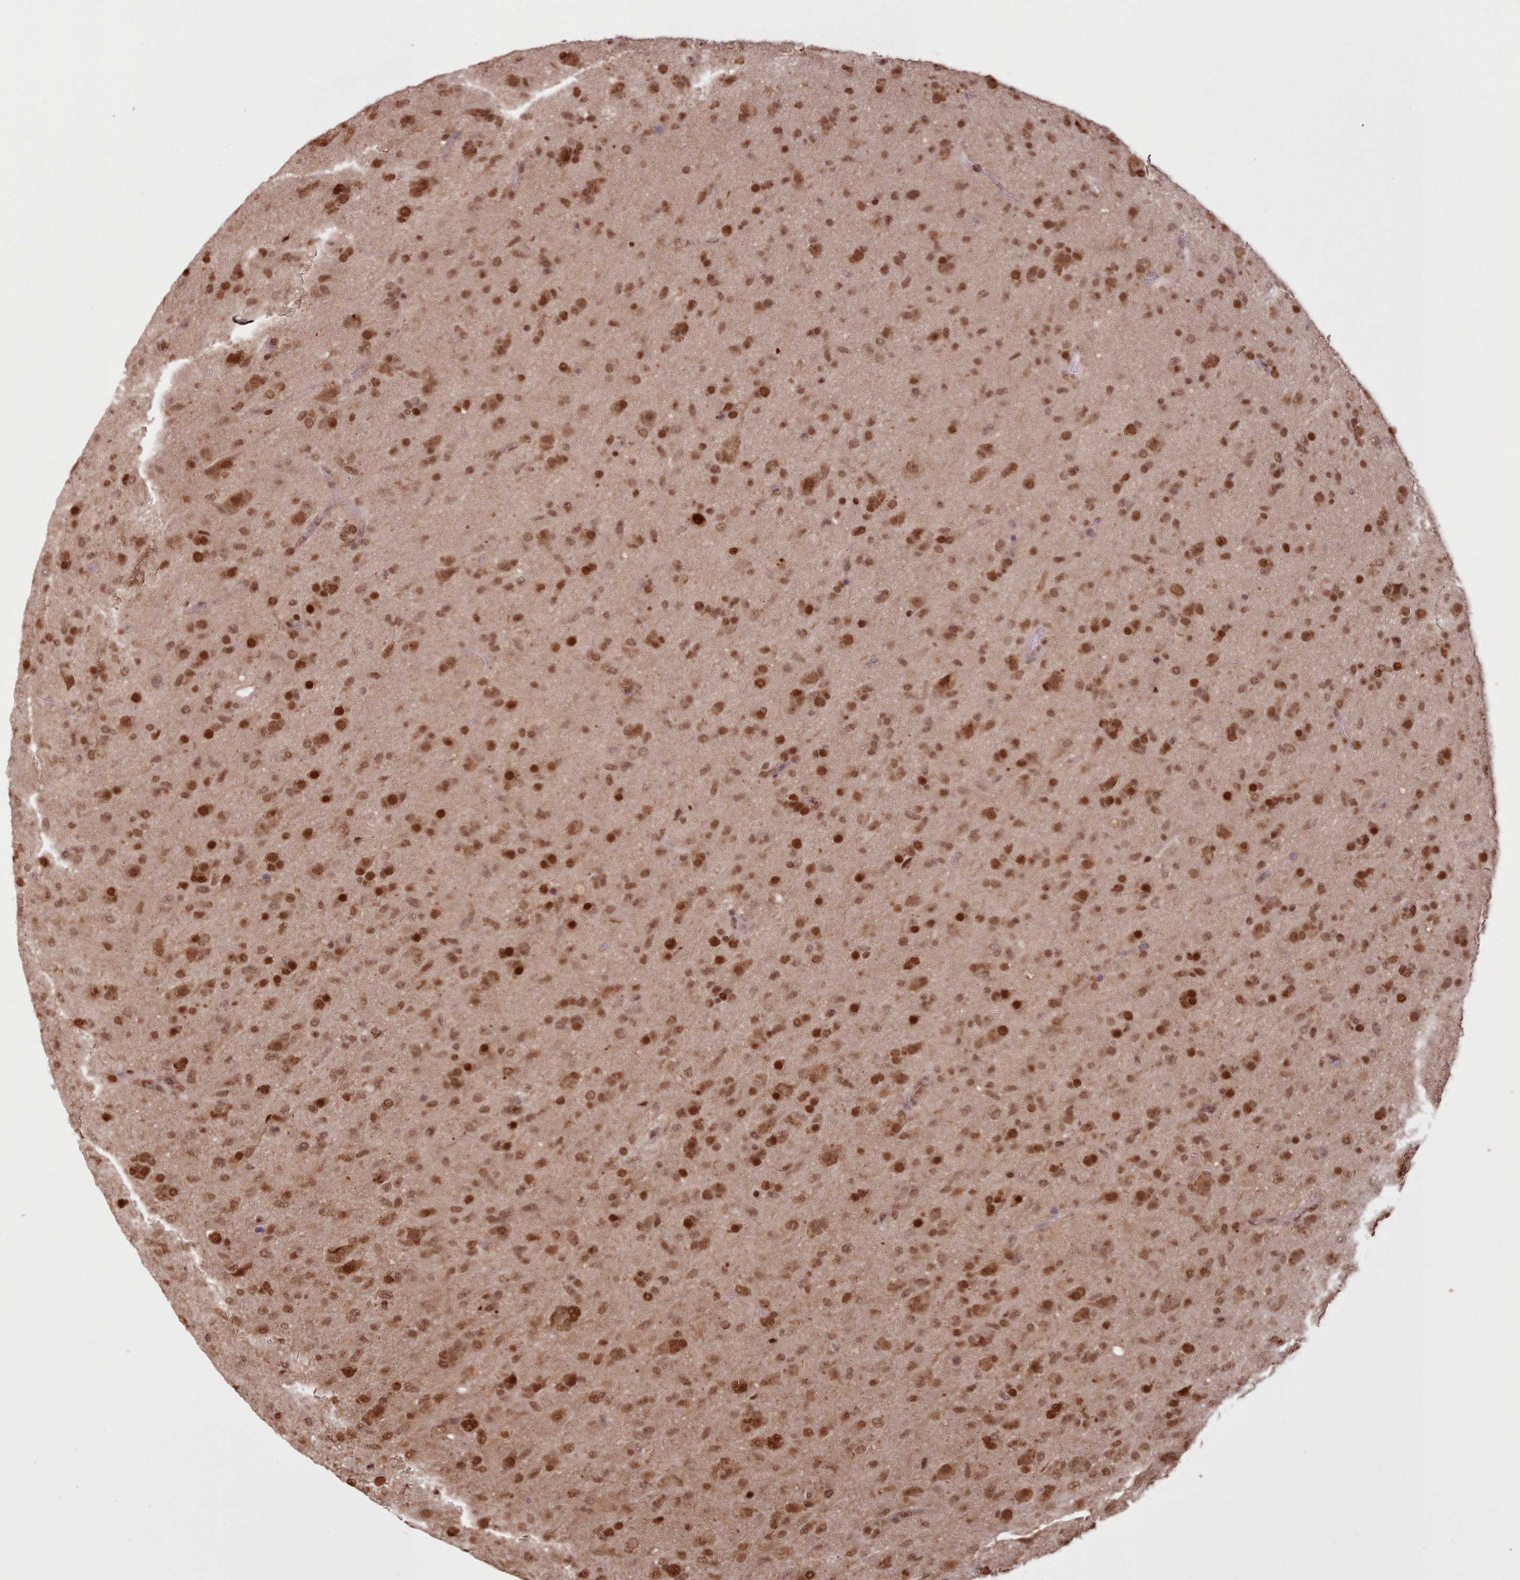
{"staining": {"intensity": "strong", "quantity": ">75%", "location": "nuclear"}, "tissue": "glioma", "cell_type": "Tumor cells", "image_type": "cancer", "snomed": [{"axis": "morphology", "description": "Glioma, malignant, Low grade"}, {"axis": "topography", "description": "Brain"}], "caption": "Brown immunohistochemical staining in malignant glioma (low-grade) reveals strong nuclear positivity in approximately >75% of tumor cells.", "gene": "RPS27A", "patient": {"sex": "male", "age": 65}}